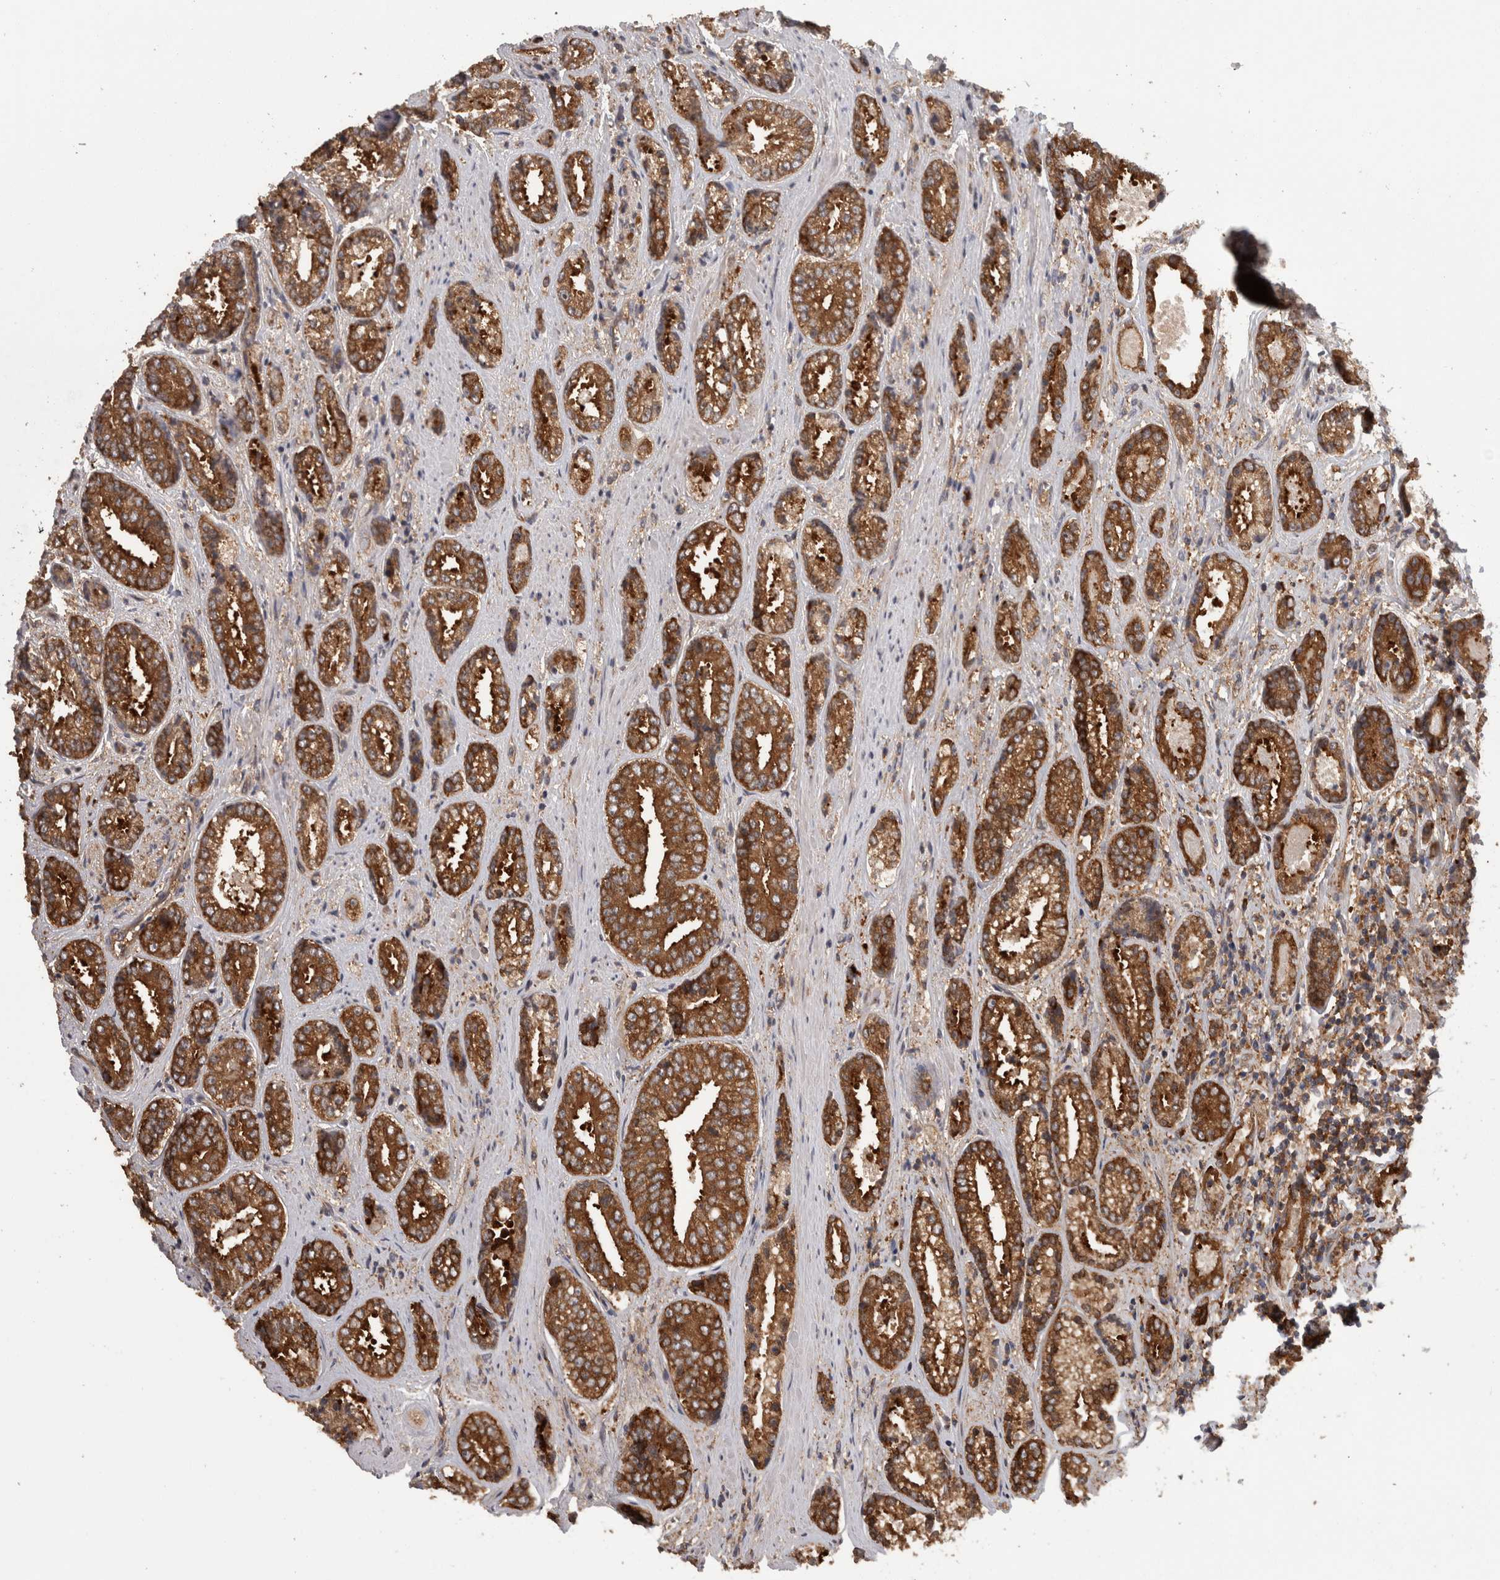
{"staining": {"intensity": "strong", "quantity": ">75%", "location": "cytoplasmic/membranous"}, "tissue": "prostate cancer", "cell_type": "Tumor cells", "image_type": "cancer", "snomed": [{"axis": "morphology", "description": "Adenocarcinoma, High grade"}, {"axis": "topography", "description": "Prostate"}], "caption": "Protein positivity by immunohistochemistry reveals strong cytoplasmic/membranous expression in about >75% of tumor cells in prostate cancer (high-grade adenocarcinoma).", "gene": "SMCR8", "patient": {"sex": "male", "age": 61}}